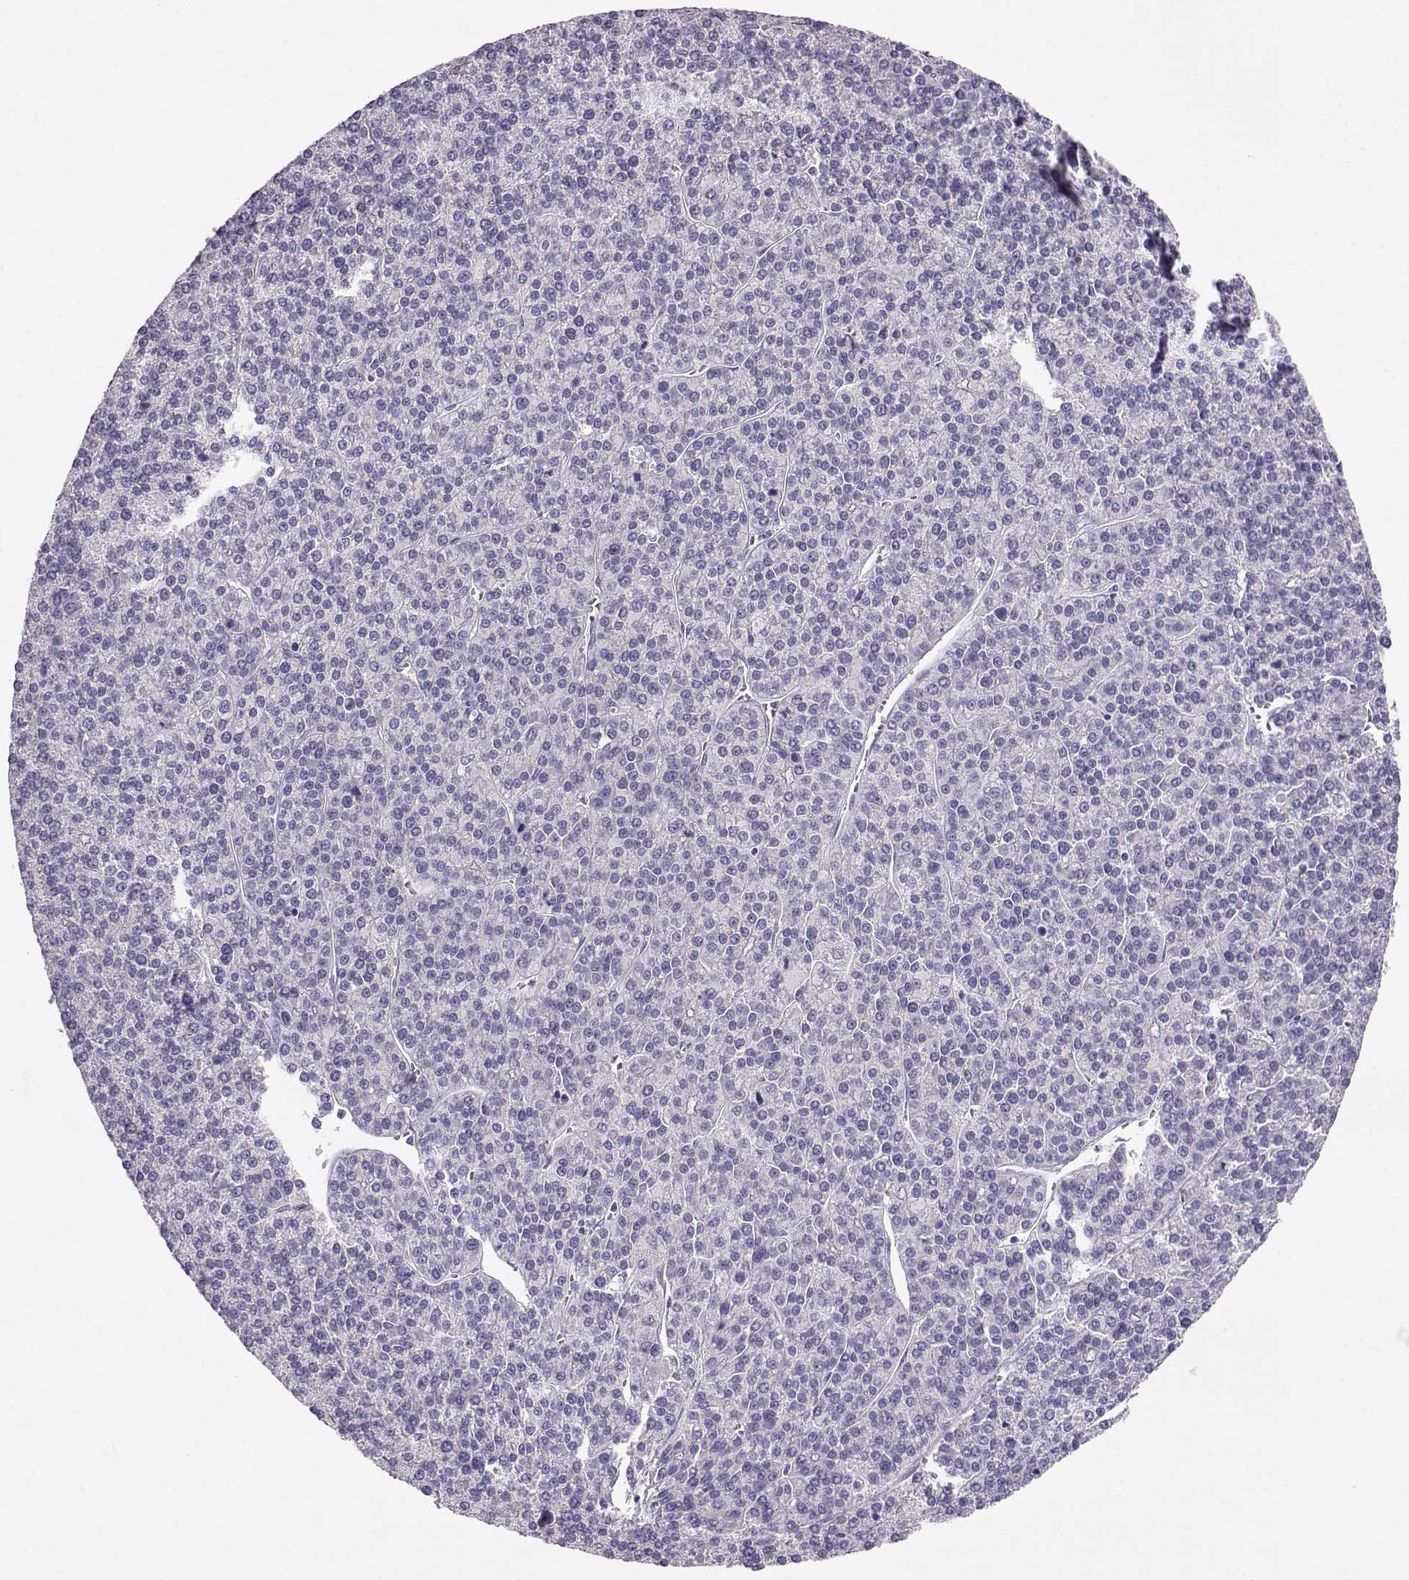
{"staining": {"intensity": "negative", "quantity": "none", "location": "none"}, "tissue": "liver cancer", "cell_type": "Tumor cells", "image_type": "cancer", "snomed": [{"axis": "morphology", "description": "Carcinoma, Hepatocellular, NOS"}, {"axis": "topography", "description": "Liver"}], "caption": "Immunohistochemistry (IHC) of human liver cancer (hepatocellular carcinoma) displays no positivity in tumor cells. (DAB (3,3'-diaminobenzidine) immunohistochemistry with hematoxylin counter stain).", "gene": "RD3", "patient": {"sex": "female", "age": 58}}